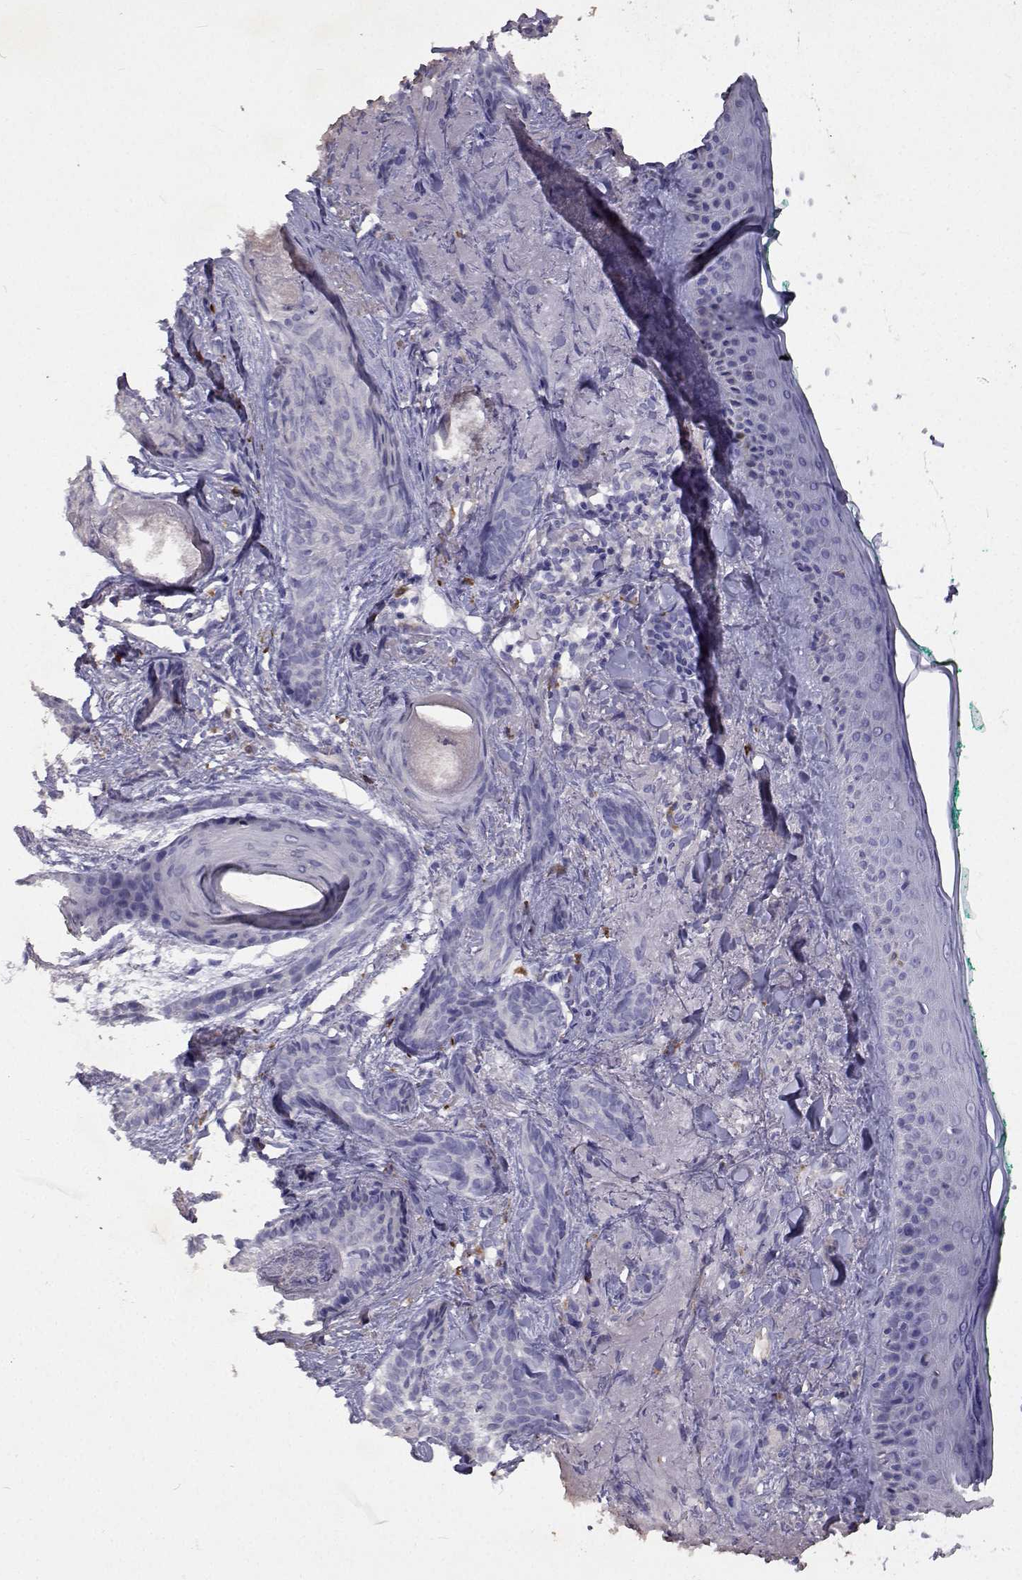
{"staining": {"intensity": "negative", "quantity": "none", "location": "none"}, "tissue": "skin cancer", "cell_type": "Tumor cells", "image_type": "cancer", "snomed": [{"axis": "morphology", "description": "Basal cell carcinoma"}, {"axis": "topography", "description": "Skin"}], "caption": "Tumor cells are negative for brown protein staining in skin cancer.", "gene": "CFAP44", "patient": {"sex": "female", "age": 78}}